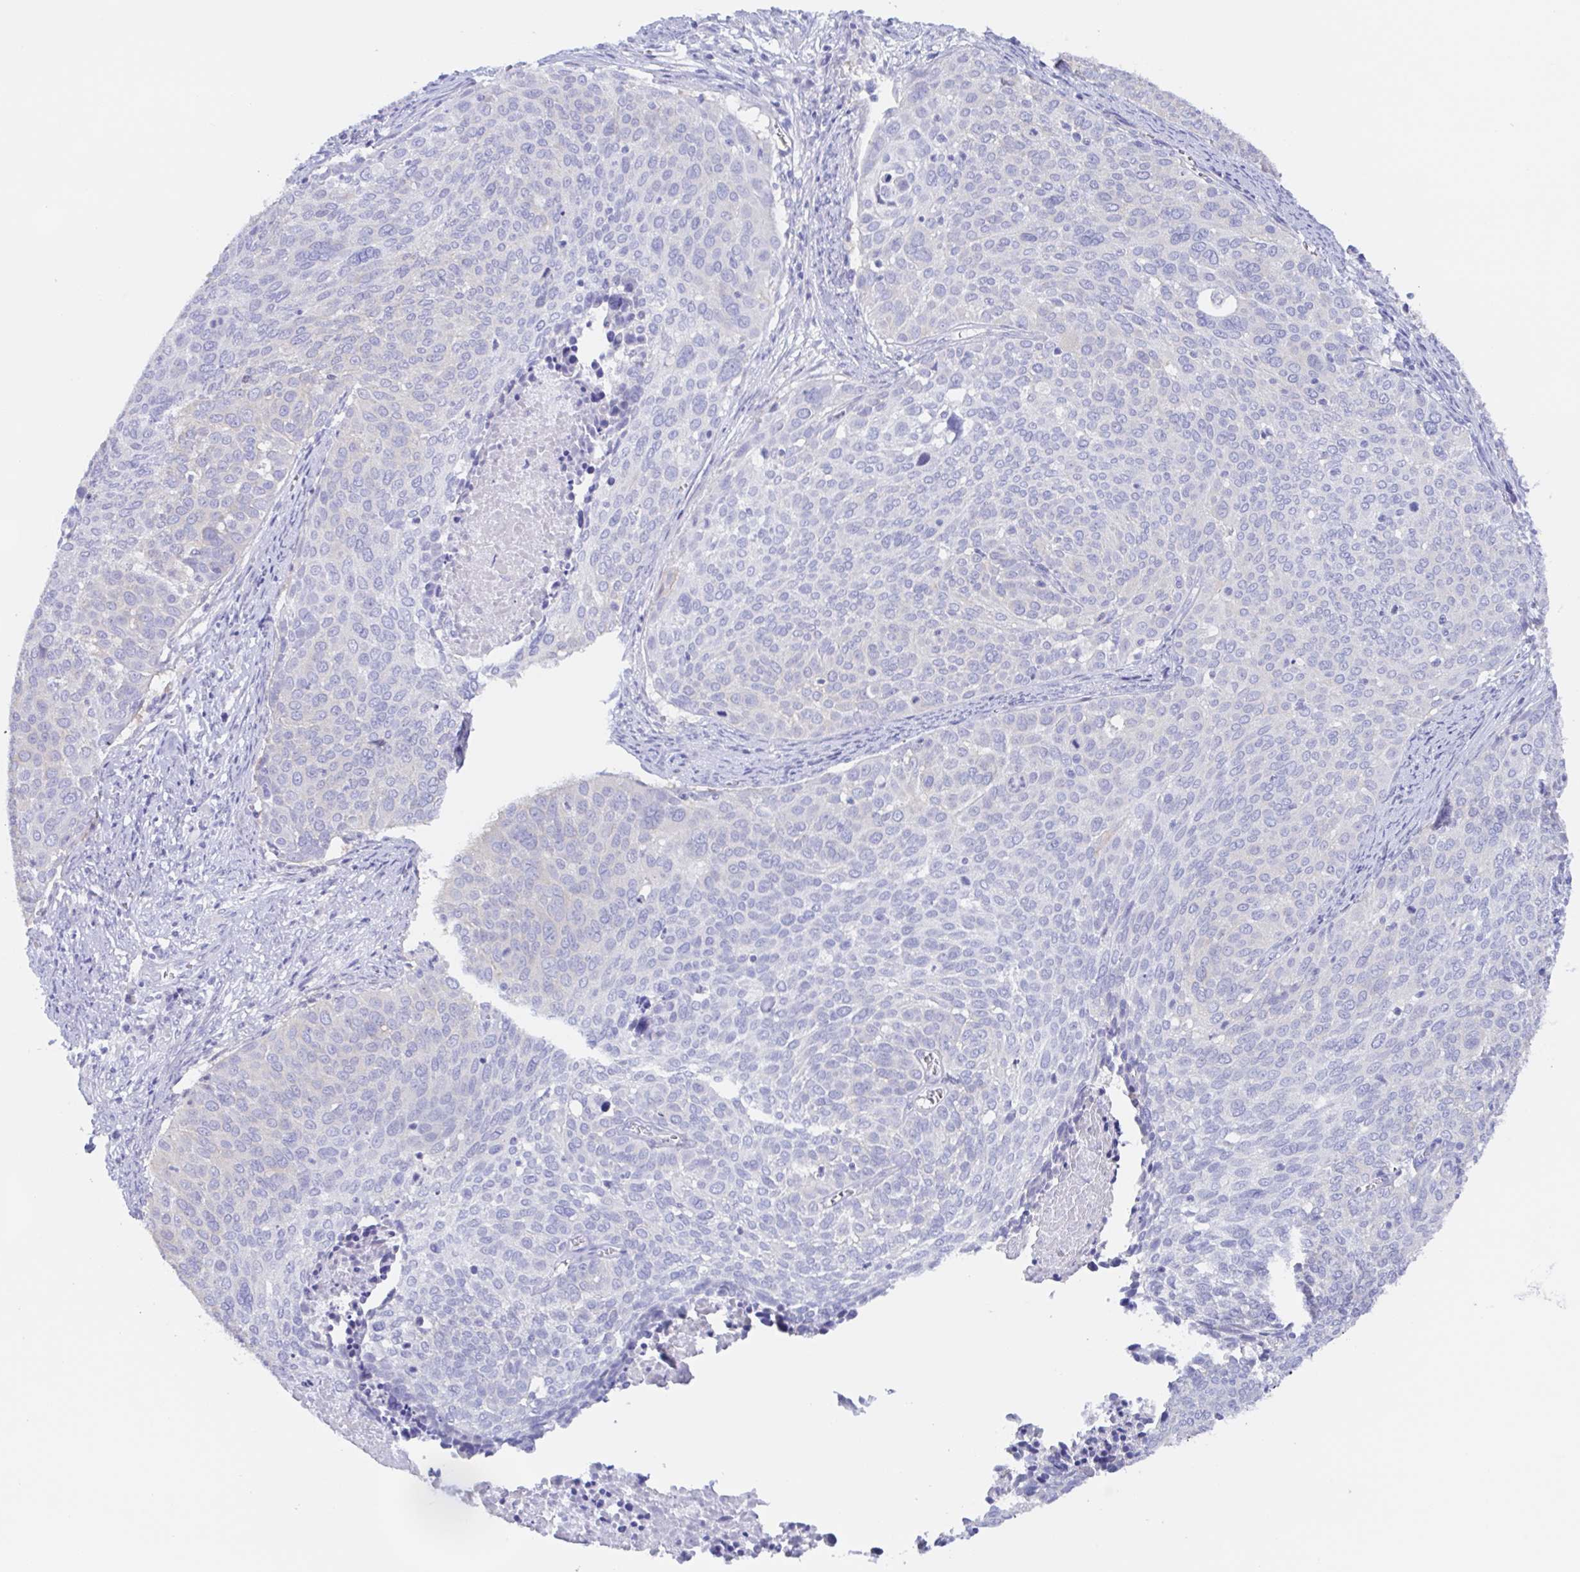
{"staining": {"intensity": "negative", "quantity": "none", "location": "none"}, "tissue": "cervical cancer", "cell_type": "Tumor cells", "image_type": "cancer", "snomed": [{"axis": "morphology", "description": "Squamous cell carcinoma, NOS"}, {"axis": "topography", "description": "Cervix"}], "caption": "Tumor cells show no significant protein expression in cervical squamous cell carcinoma.", "gene": "MUCL3", "patient": {"sex": "female", "age": 39}}